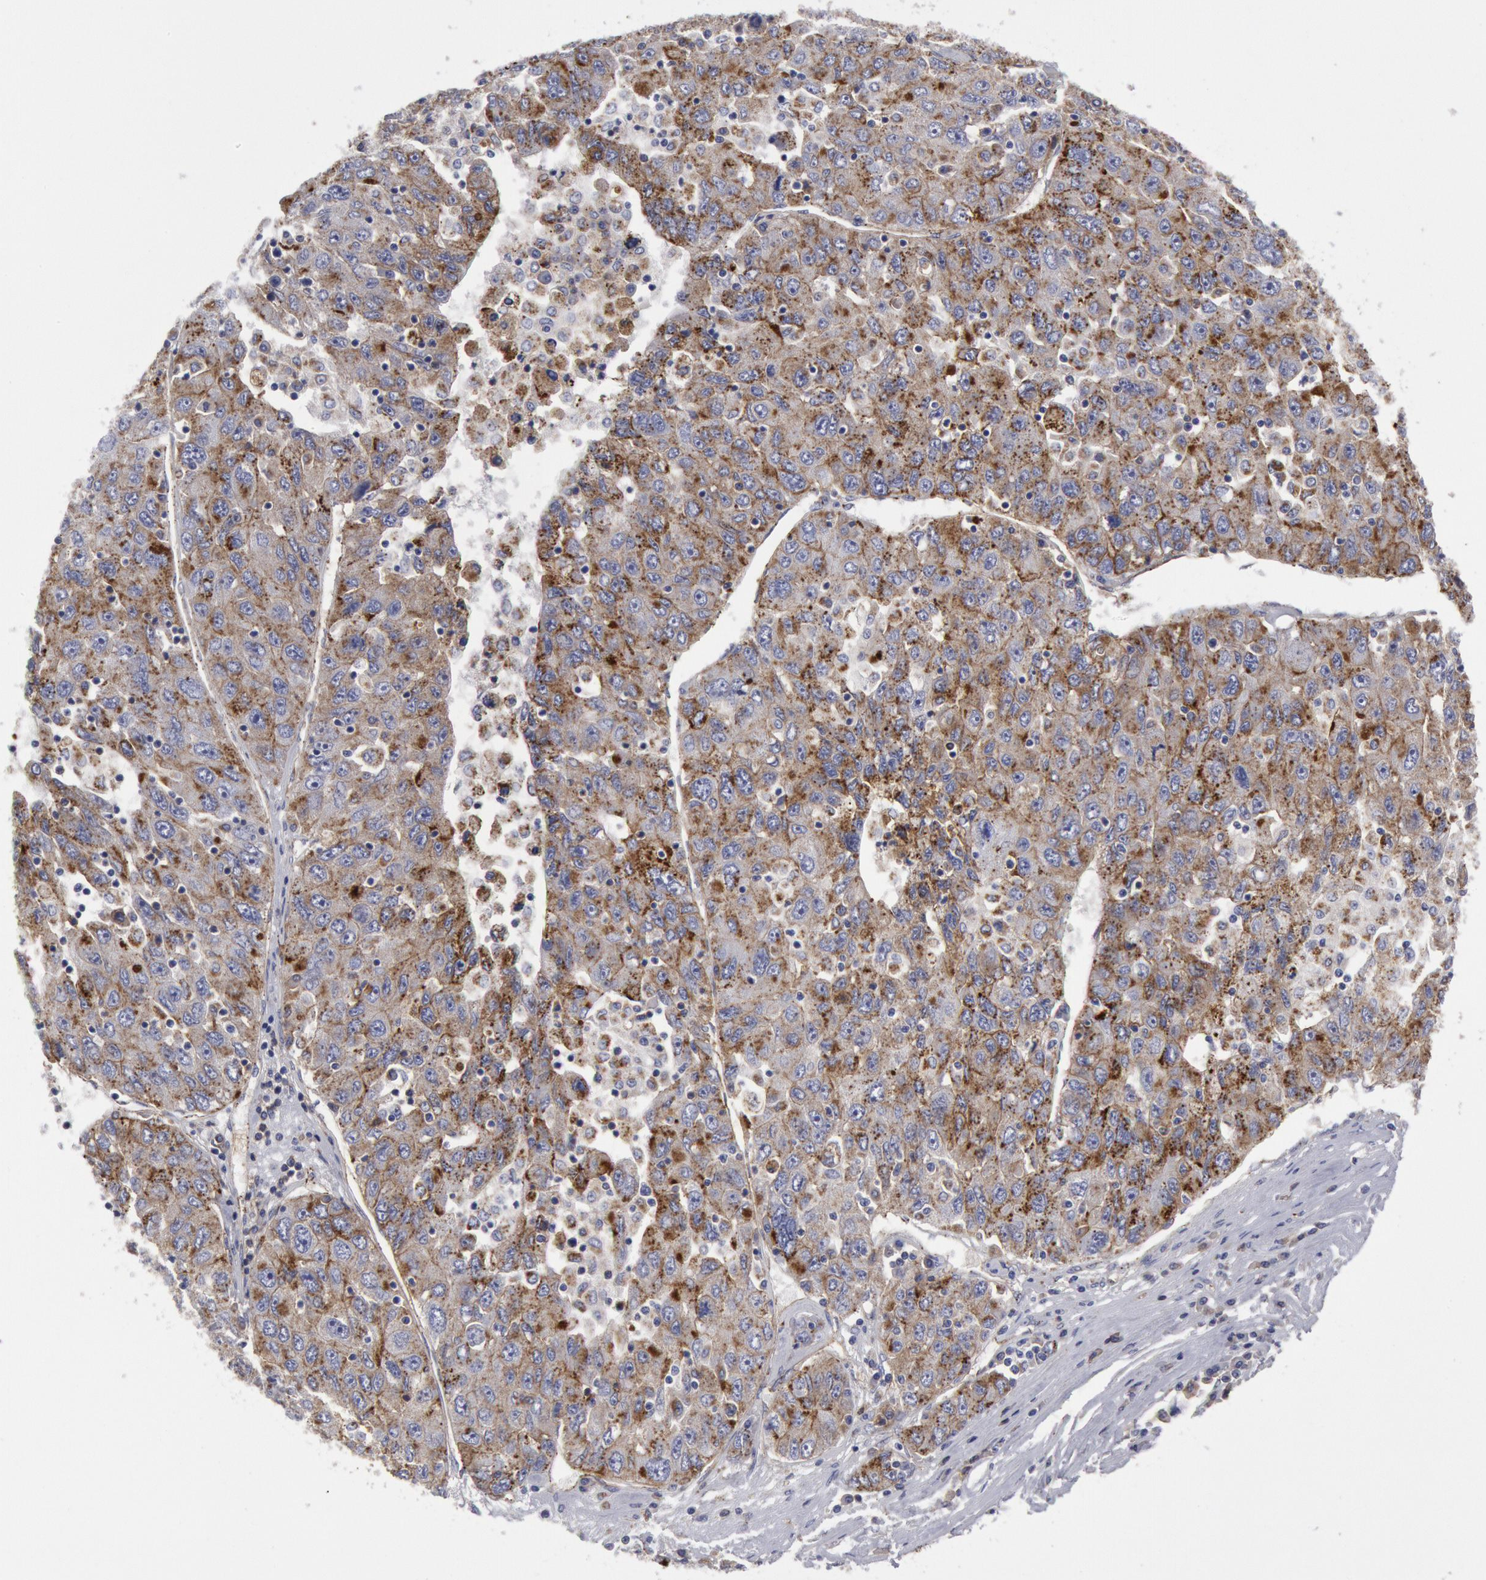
{"staining": {"intensity": "weak", "quantity": "25%-75%", "location": "cytoplasmic/membranous"}, "tissue": "liver cancer", "cell_type": "Tumor cells", "image_type": "cancer", "snomed": [{"axis": "morphology", "description": "Carcinoma, Hepatocellular, NOS"}, {"axis": "topography", "description": "Liver"}], "caption": "Immunohistochemistry (IHC) micrograph of human liver cancer stained for a protein (brown), which displays low levels of weak cytoplasmic/membranous positivity in about 25%-75% of tumor cells.", "gene": "FLOT1", "patient": {"sex": "male", "age": 49}}